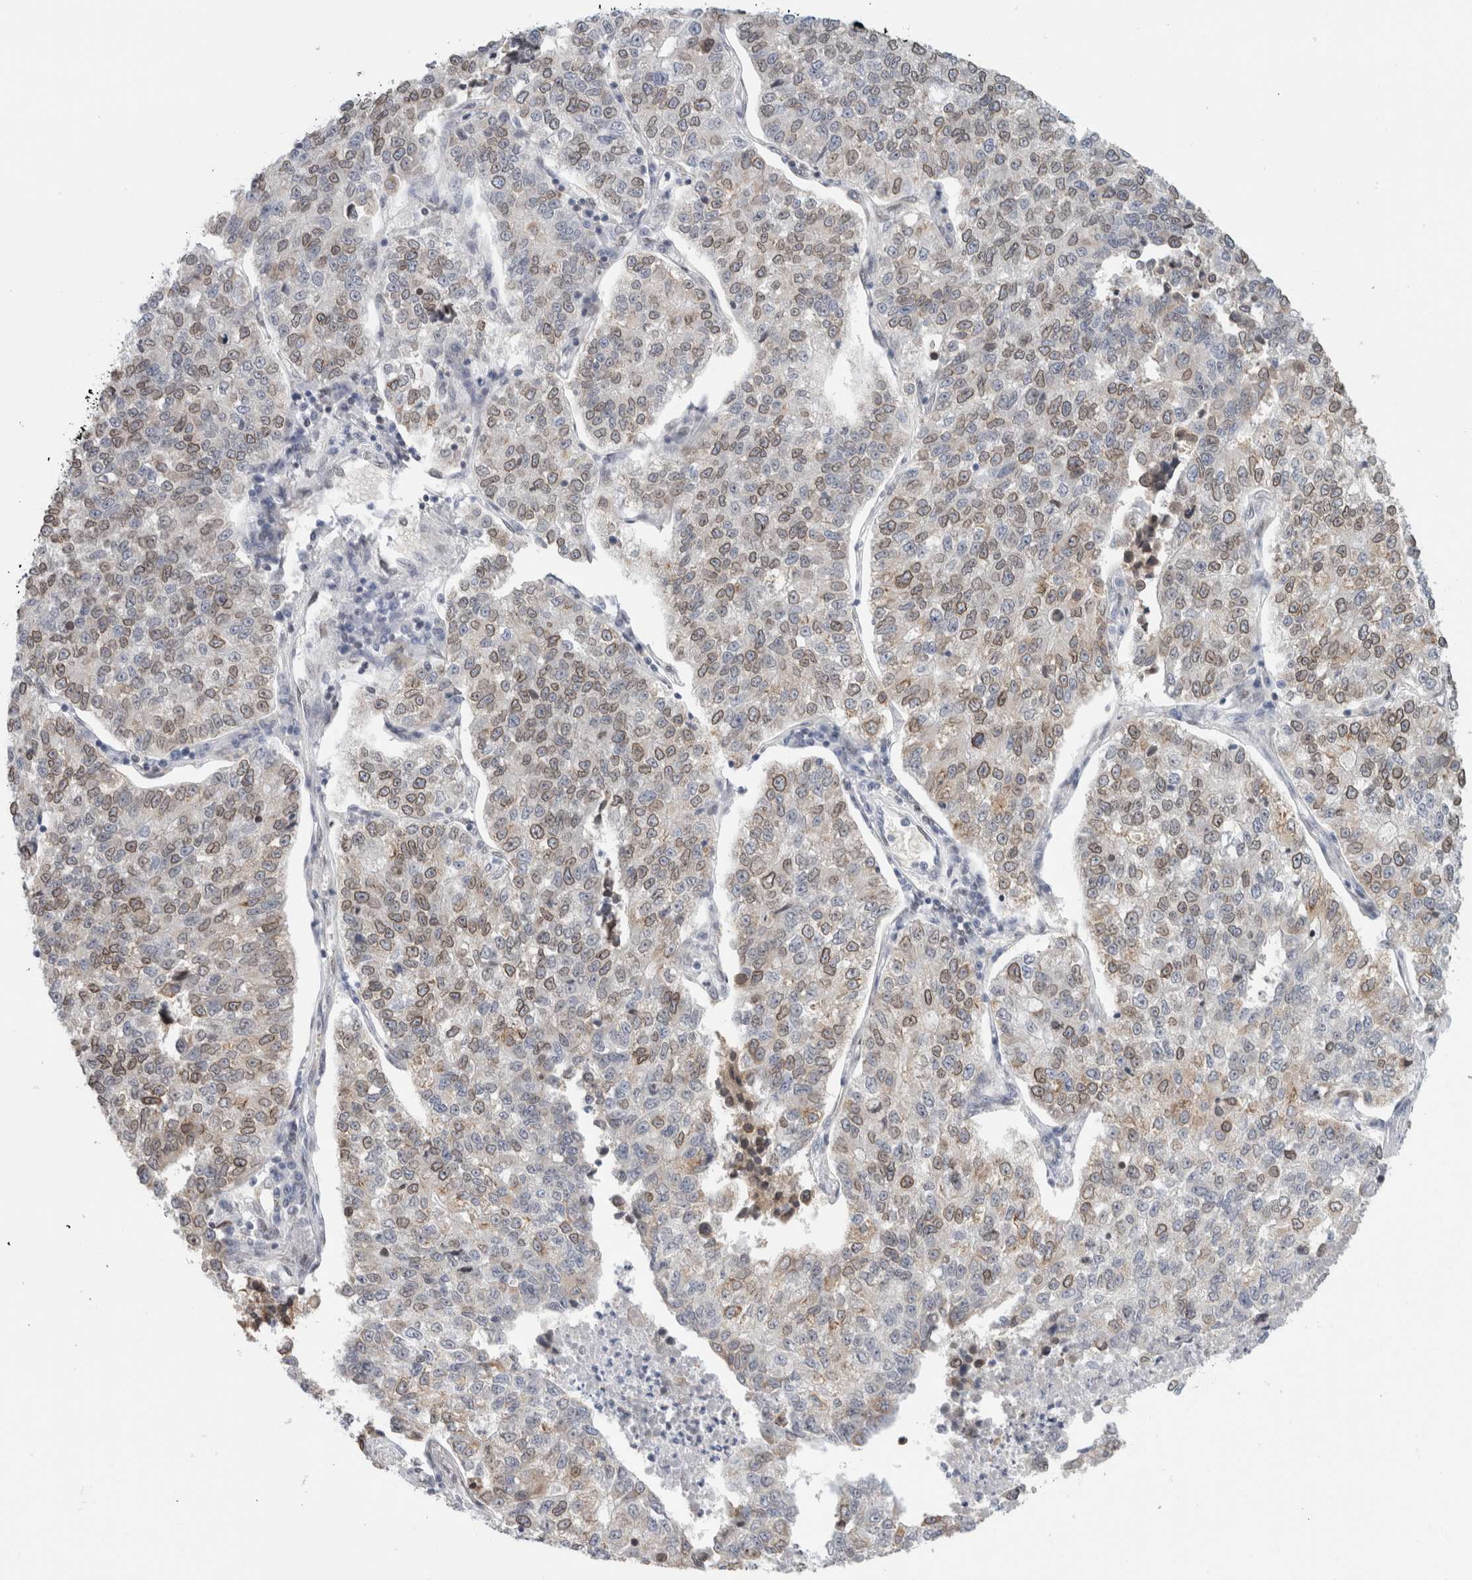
{"staining": {"intensity": "moderate", "quantity": "25%-75%", "location": "cytoplasmic/membranous,nuclear"}, "tissue": "lung cancer", "cell_type": "Tumor cells", "image_type": "cancer", "snomed": [{"axis": "morphology", "description": "Adenocarcinoma, NOS"}, {"axis": "topography", "description": "Lung"}], "caption": "Protein analysis of adenocarcinoma (lung) tissue demonstrates moderate cytoplasmic/membranous and nuclear staining in approximately 25%-75% of tumor cells.", "gene": "RBMX2", "patient": {"sex": "male", "age": 49}}